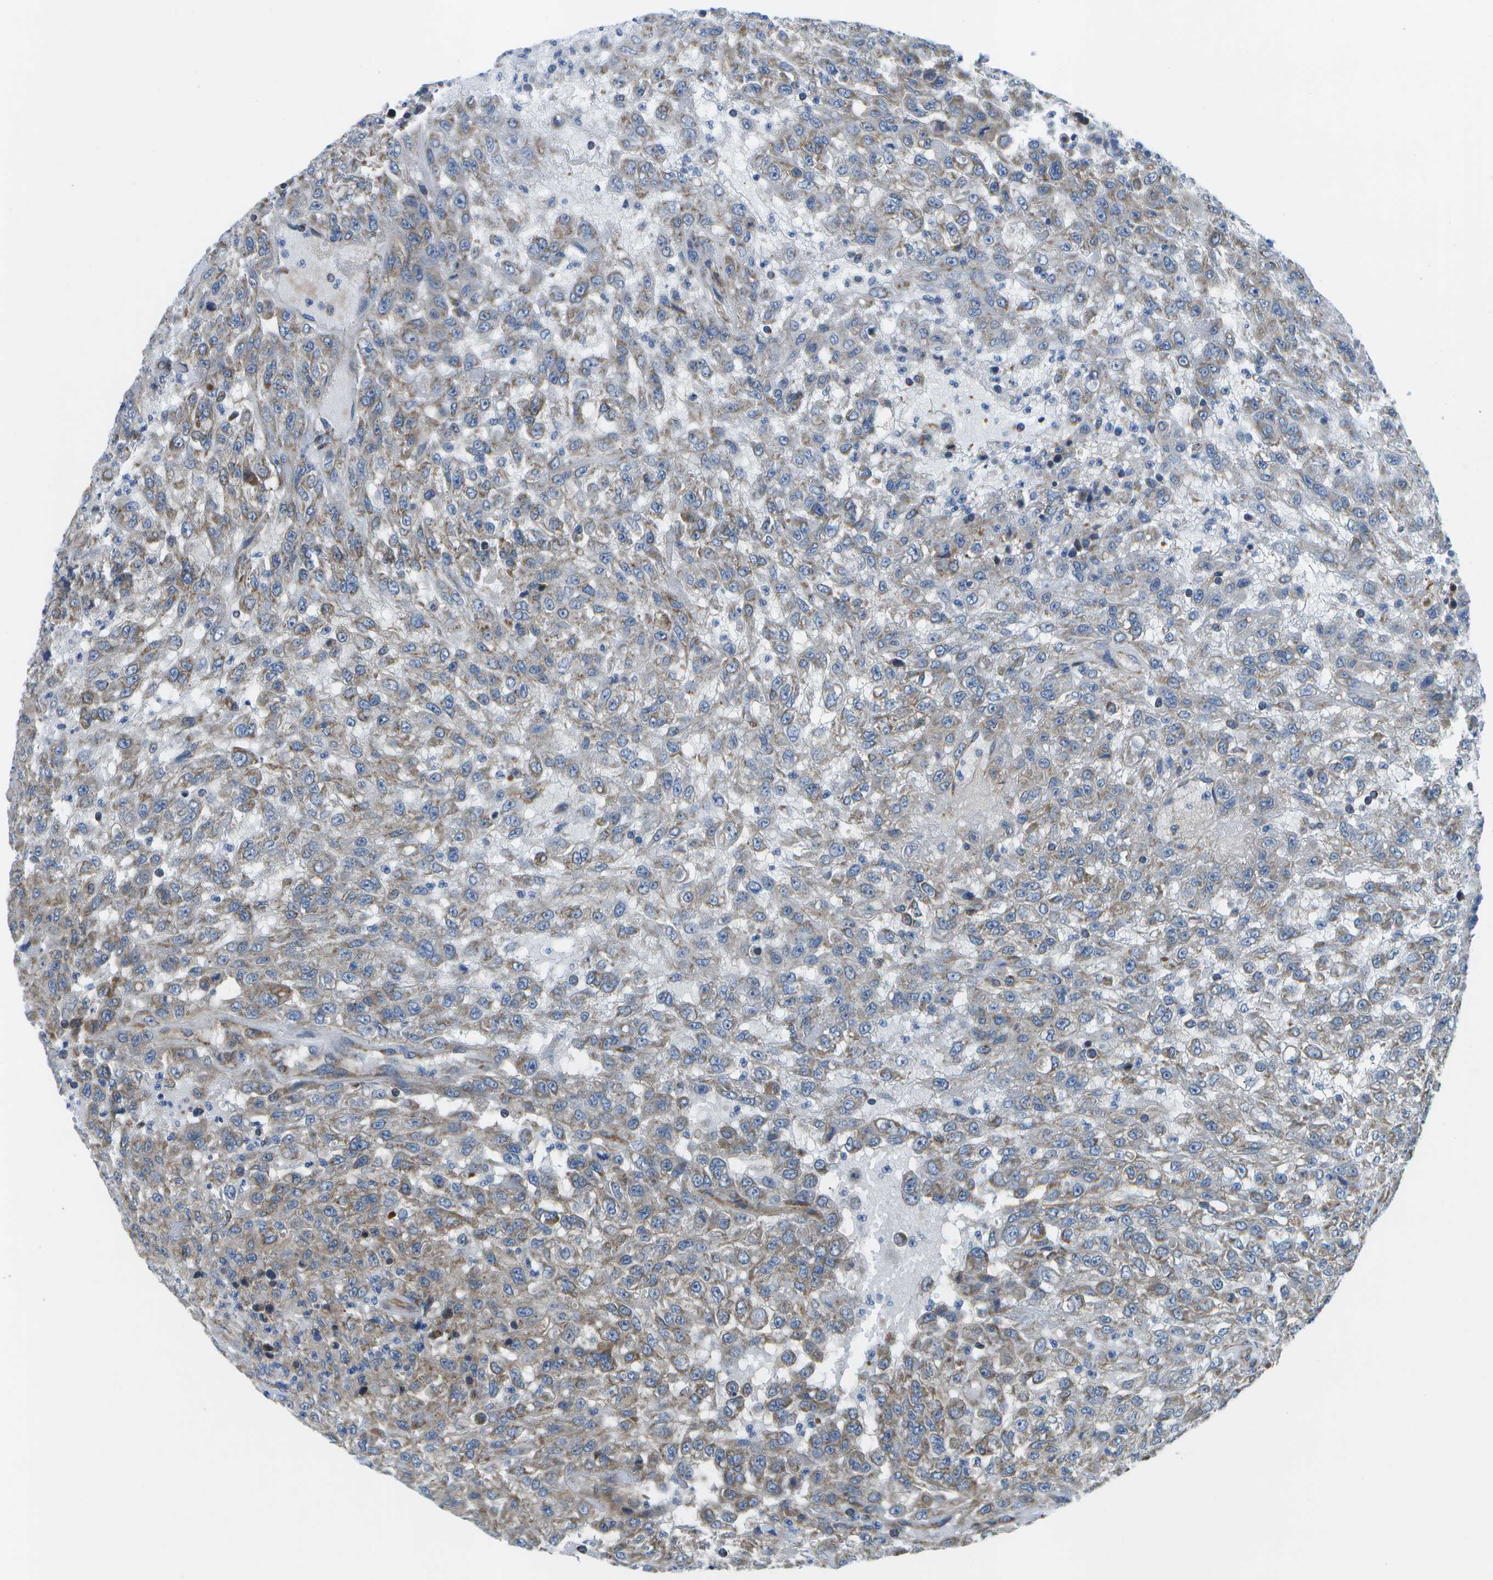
{"staining": {"intensity": "weak", "quantity": ">75%", "location": "cytoplasmic/membranous"}, "tissue": "urothelial cancer", "cell_type": "Tumor cells", "image_type": "cancer", "snomed": [{"axis": "morphology", "description": "Urothelial carcinoma, High grade"}, {"axis": "topography", "description": "Urinary bladder"}], "caption": "Tumor cells display low levels of weak cytoplasmic/membranous expression in approximately >75% of cells in urothelial carcinoma (high-grade).", "gene": "MVK", "patient": {"sex": "male", "age": 46}}